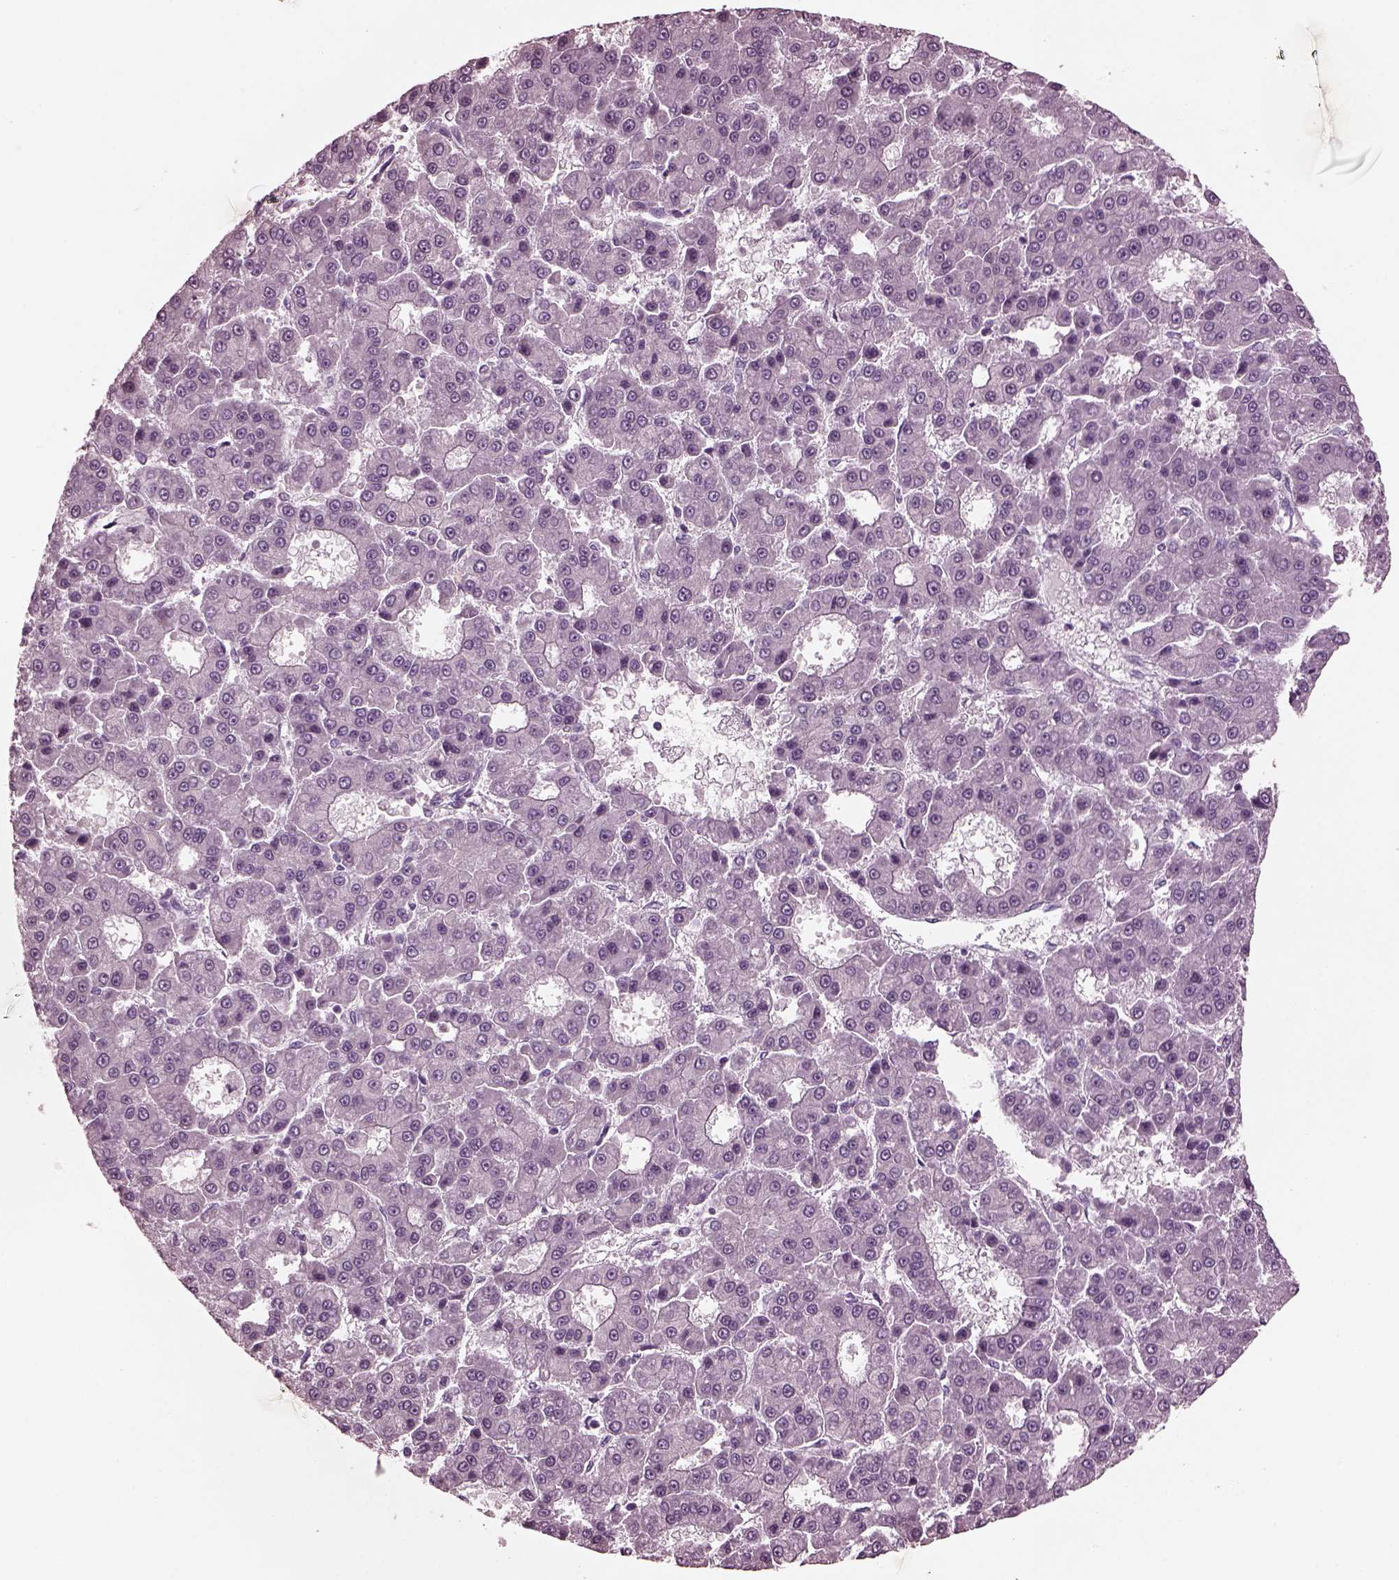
{"staining": {"intensity": "negative", "quantity": "none", "location": "none"}, "tissue": "liver cancer", "cell_type": "Tumor cells", "image_type": "cancer", "snomed": [{"axis": "morphology", "description": "Carcinoma, Hepatocellular, NOS"}, {"axis": "topography", "description": "Liver"}], "caption": "DAB immunohistochemical staining of human liver cancer displays no significant expression in tumor cells.", "gene": "MIB2", "patient": {"sex": "male", "age": 70}}